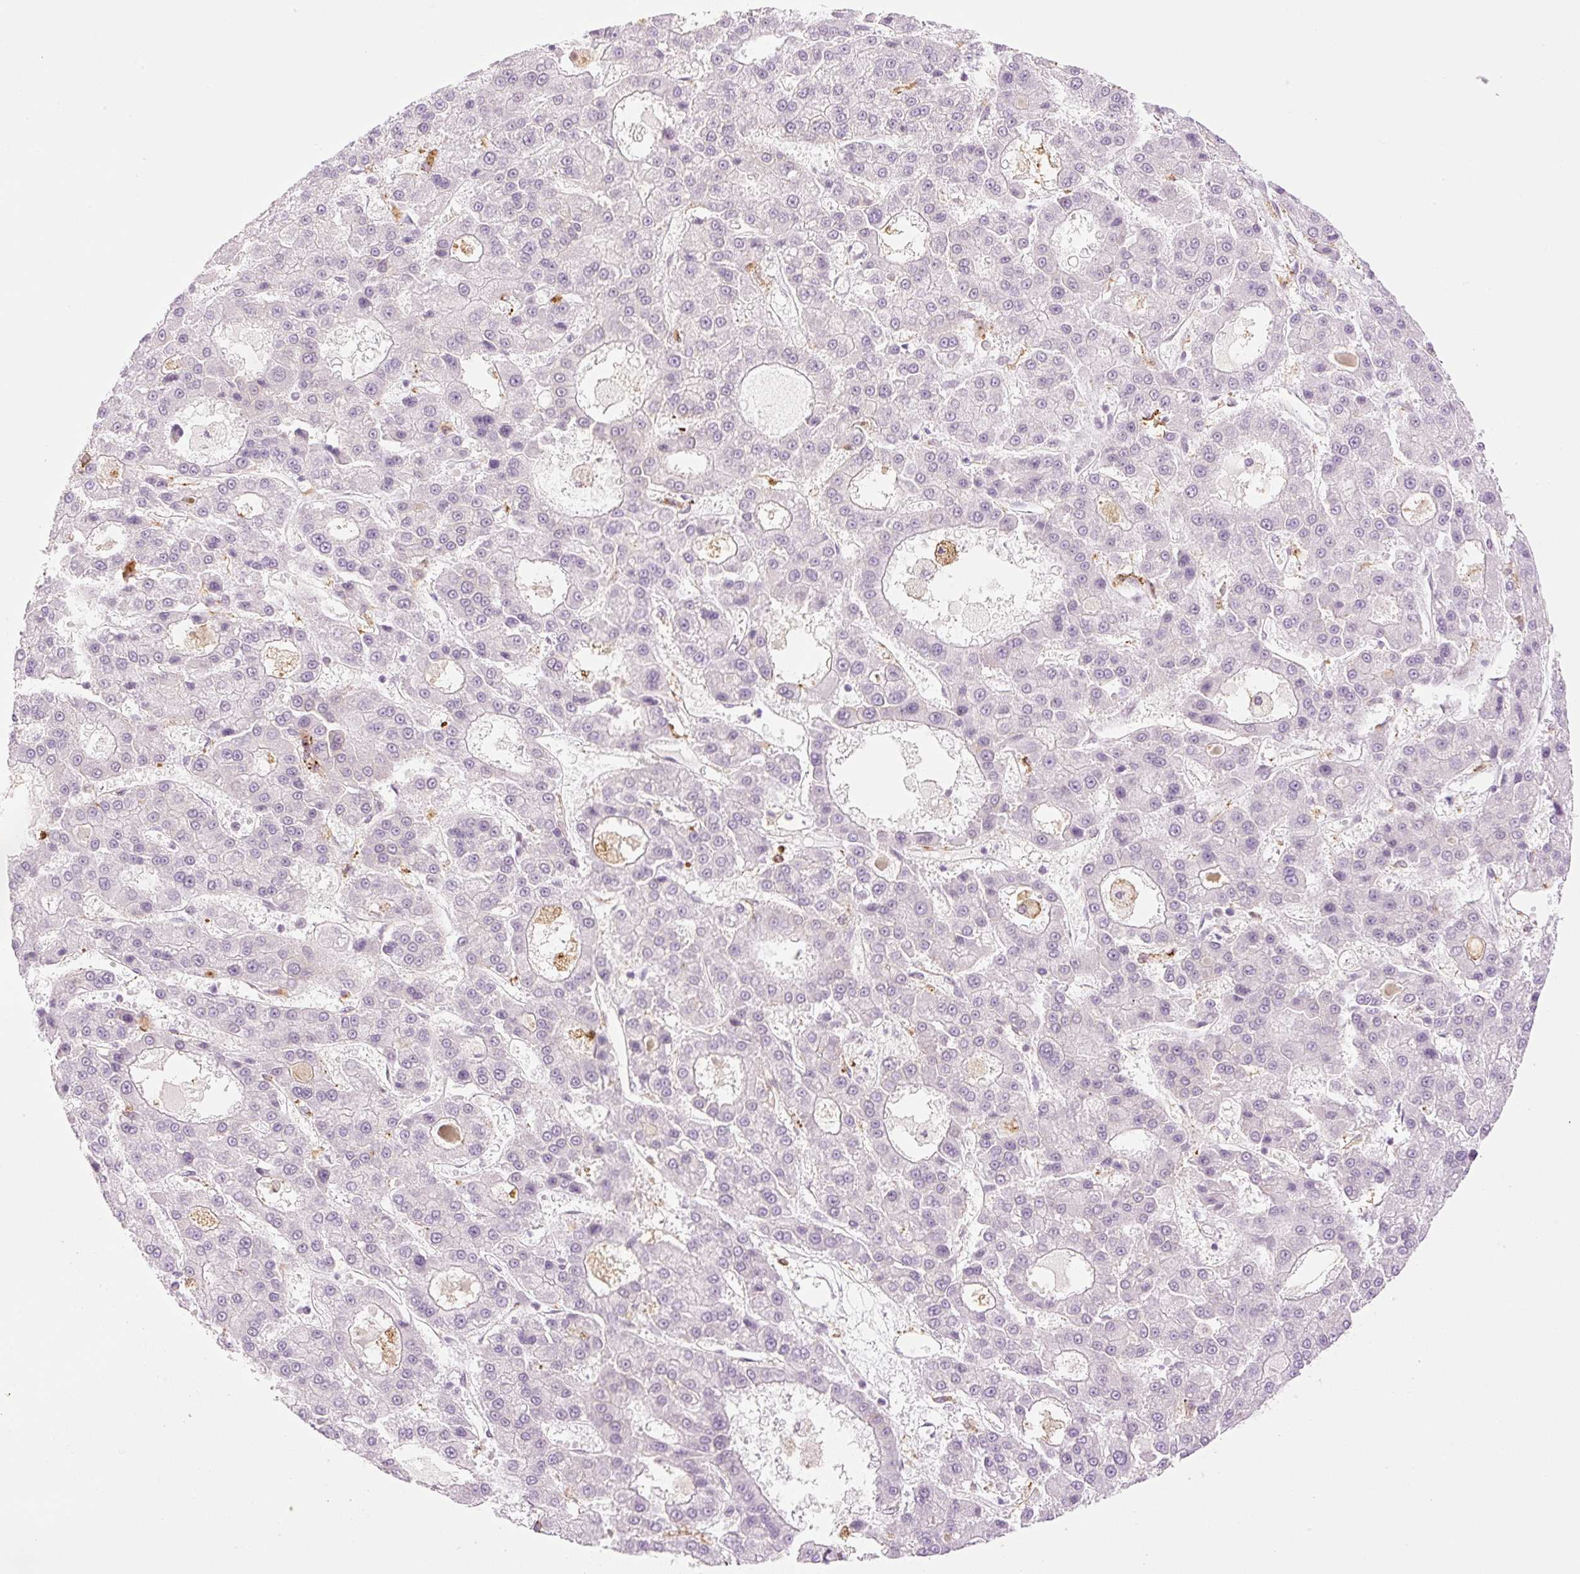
{"staining": {"intensity": "negative", "quantity": "none", "location": "none"}, "tissue": "liver cancer", "cell_type": "Tumor cells", "image_type": "cancer", "snomed": [{"axis": "morphology", "description": "Carcinoma, Hepatocellular, NOS"}, {"axis": "topography", "description": "Liver"}], "caption": "This is an immunohistochemistry (IHC) photomicrograph of human liver hepatocellular carcinoma. There is no positivity in tumor cells.", "gene": "PALM3", "patient": {"sex": "male", "age": 70}}